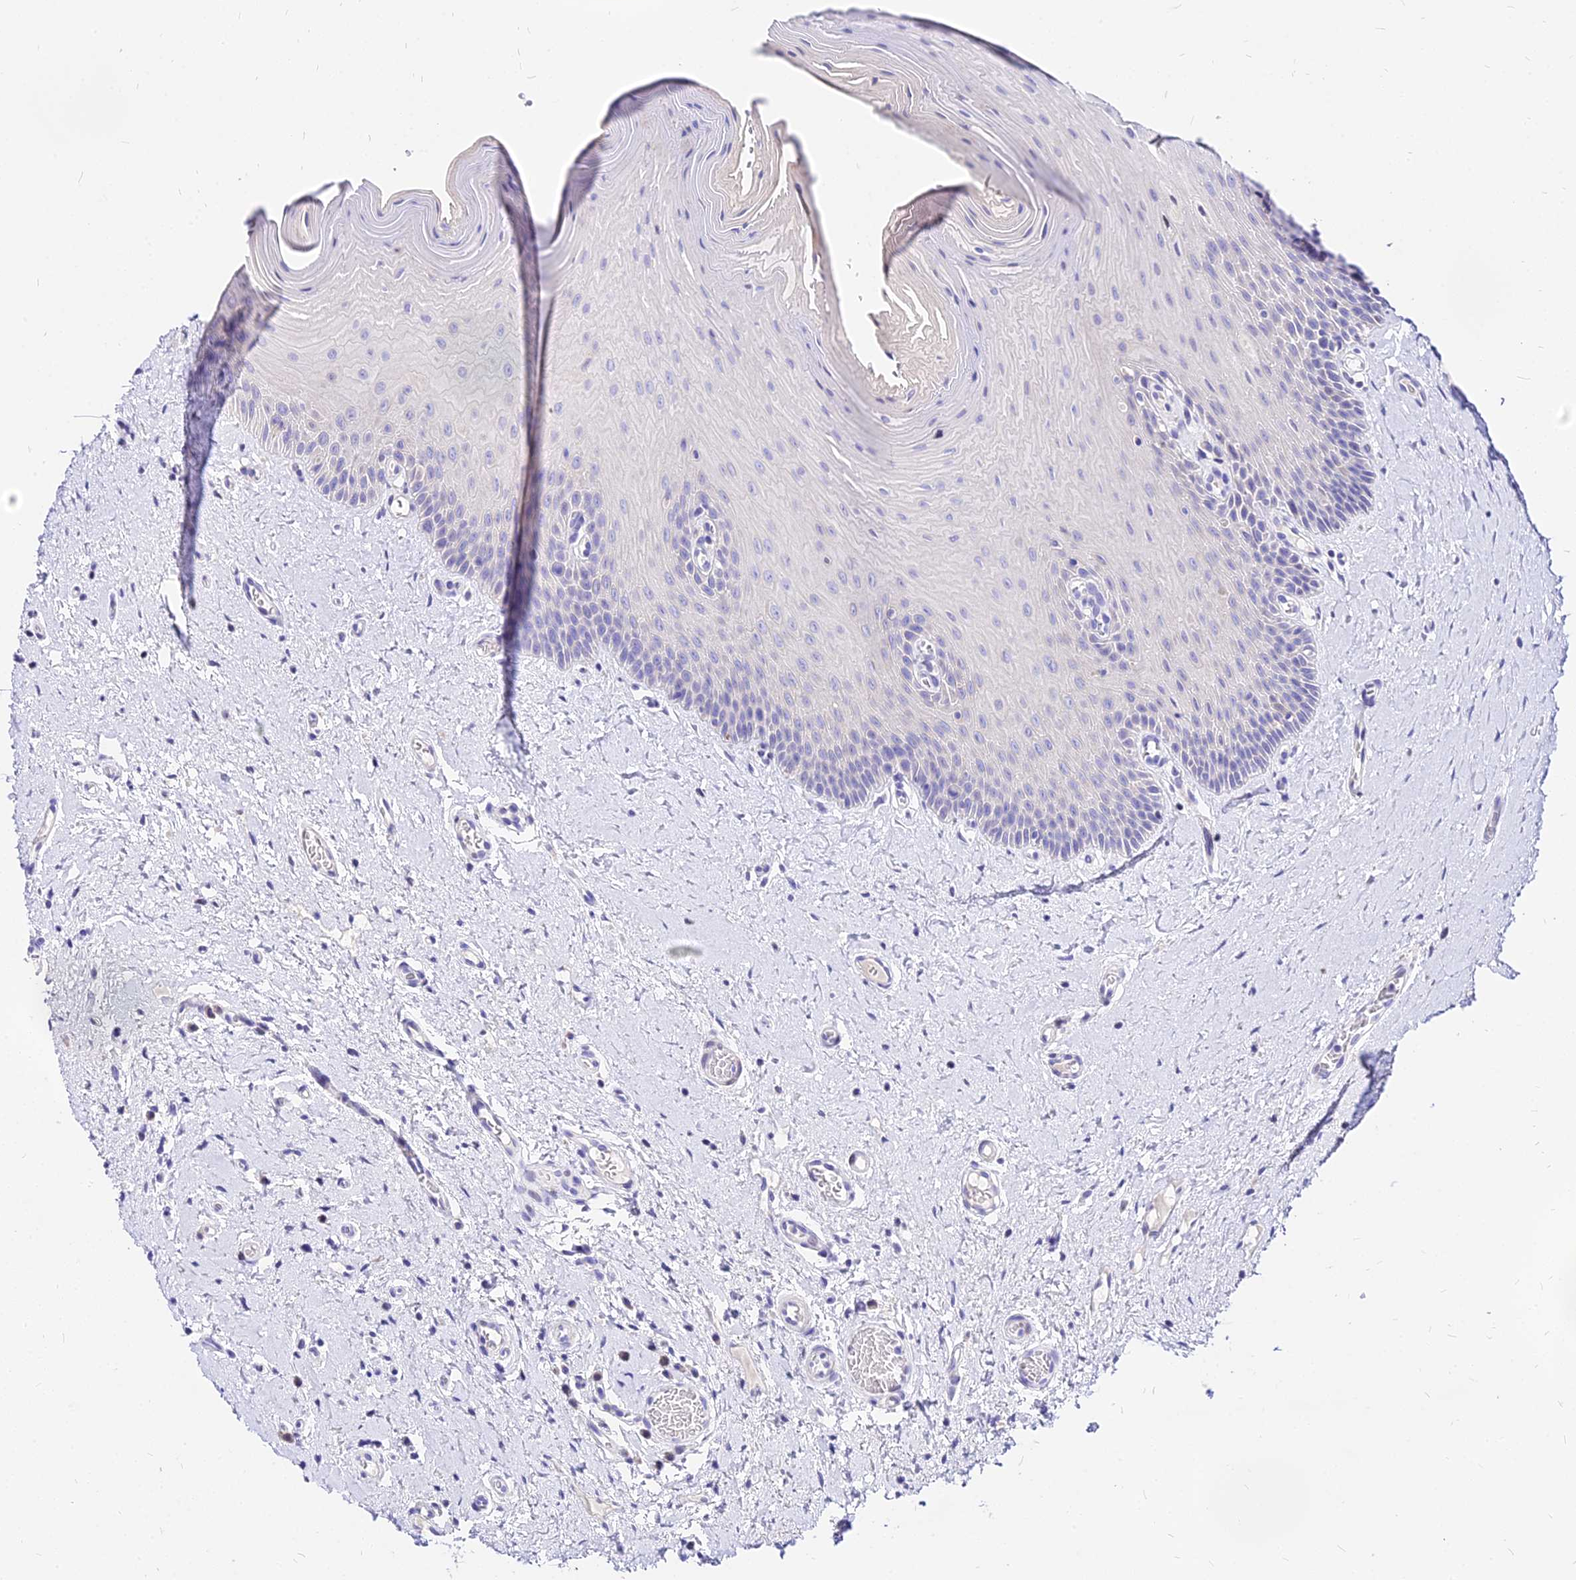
{"staining": {"intensity": "weak", "quantity": "<25%", "location": "cytoplasmic/membranous"}, "tissue": "oral mucosa", "cell_type": "Squamous epithelial cells", "image_type": "normal", "snomed": [{"axis": "morphology", "description": "Normal tissue, NOS"}, {"axis": "topography", "description": "Oral tissue"}, {"axis": "topography", "description": "Tounge, NOS"}], "caption": "DAB immunohistochemical staining of unremarkable human oral mucosa exhibits no significant positivity in squamous epithelial cells. (Immunohistochemistry (ihc), brightfield microscopy, high magnification).", "gene": "CARD18", "patient": {"sex": "male", "age": 47}}